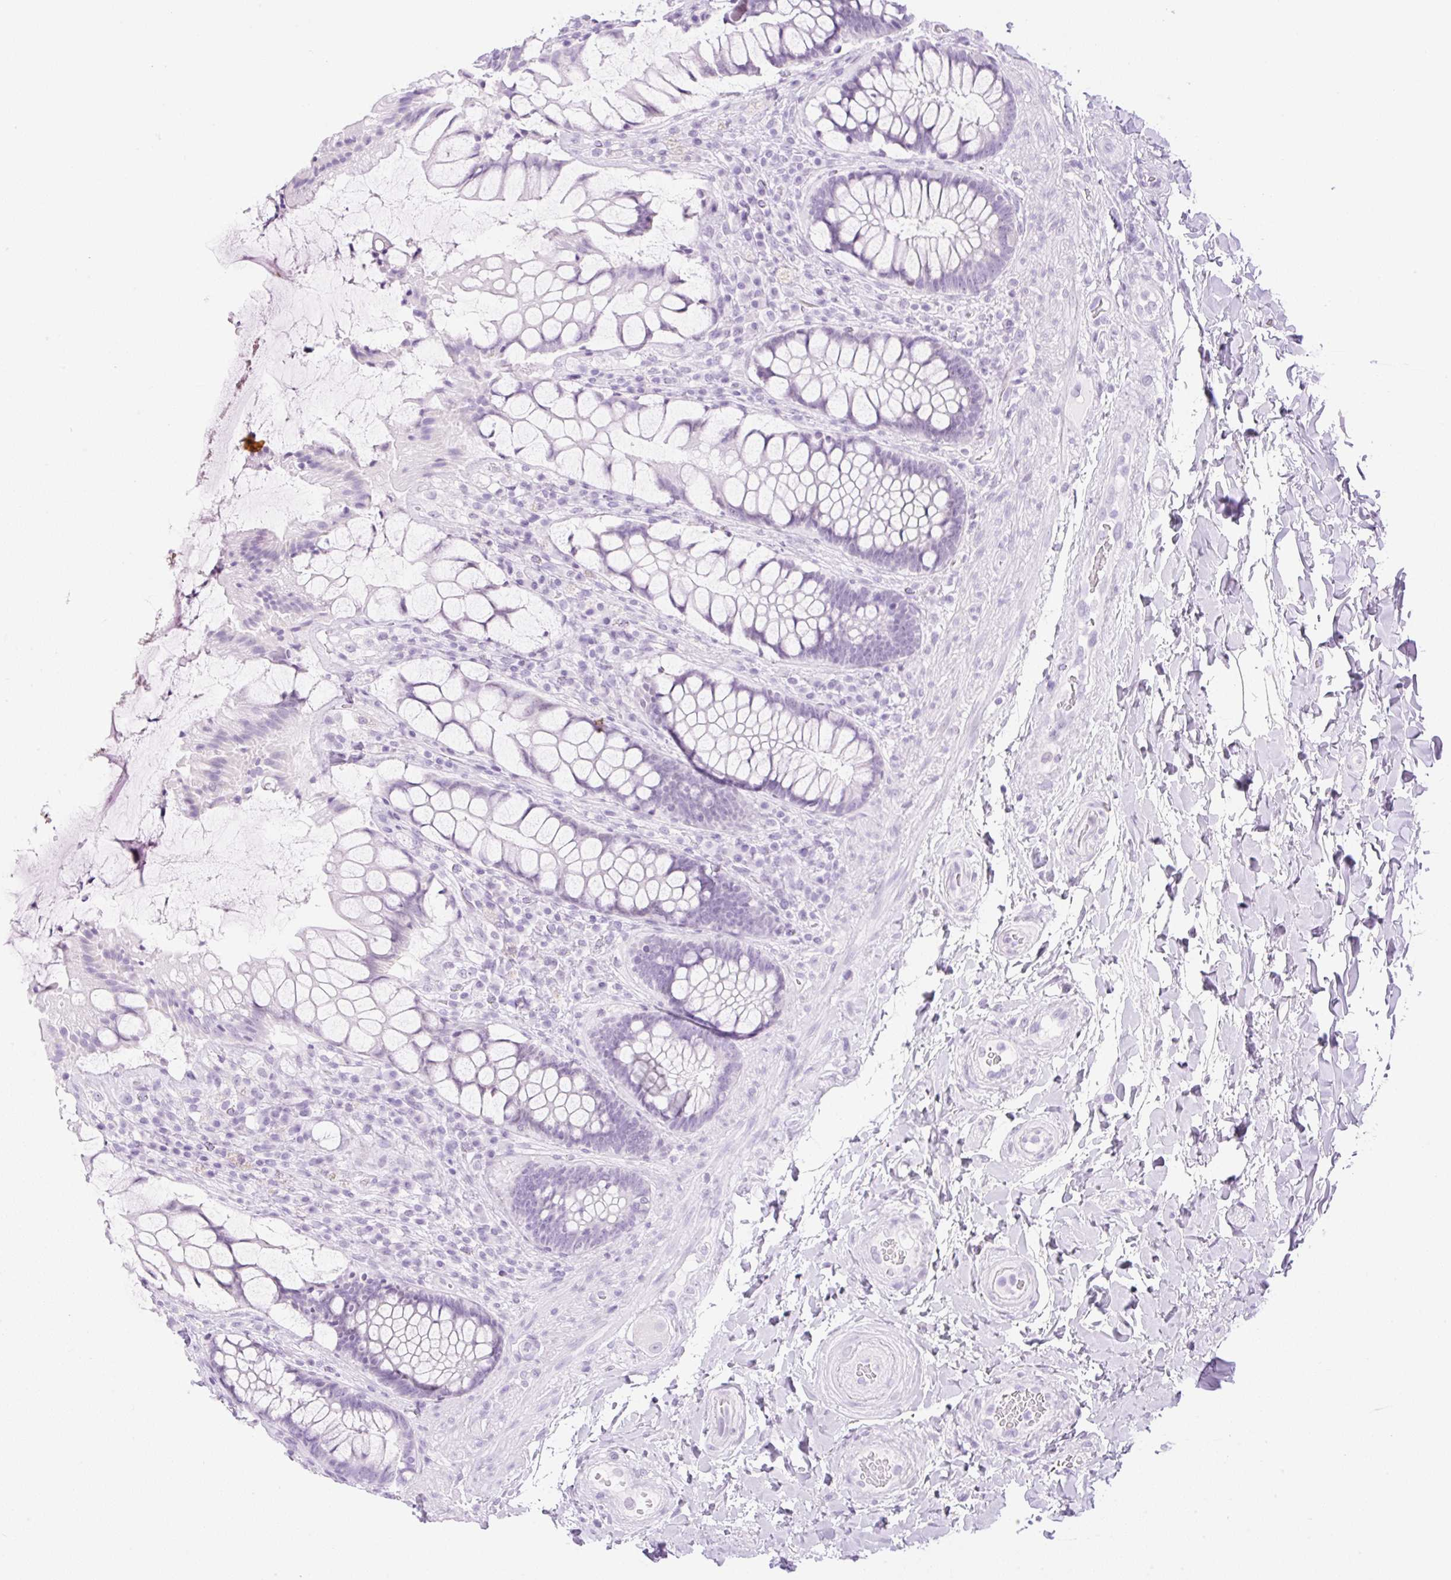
{"staining": {"intensity": "negative", "quantity": "none", "location": "none"}, "tissue": "rectum", "cell_type": "Glandular cells", "image_type": "normal", "snomed": [{"axis": "morphology", "description": "Normal tissue, NOS"}, {"axis": "topography", "description": "Rectum"}], "caption": "Protein analysis of benign rectum reveals no significant positivity in glandular cells. The staining is performed using DAB brown chromogen with nuclei counter-stained in using hematoxylin.", "gene": "SPRR4", "patient": {"sex": "female", "age": 58}}